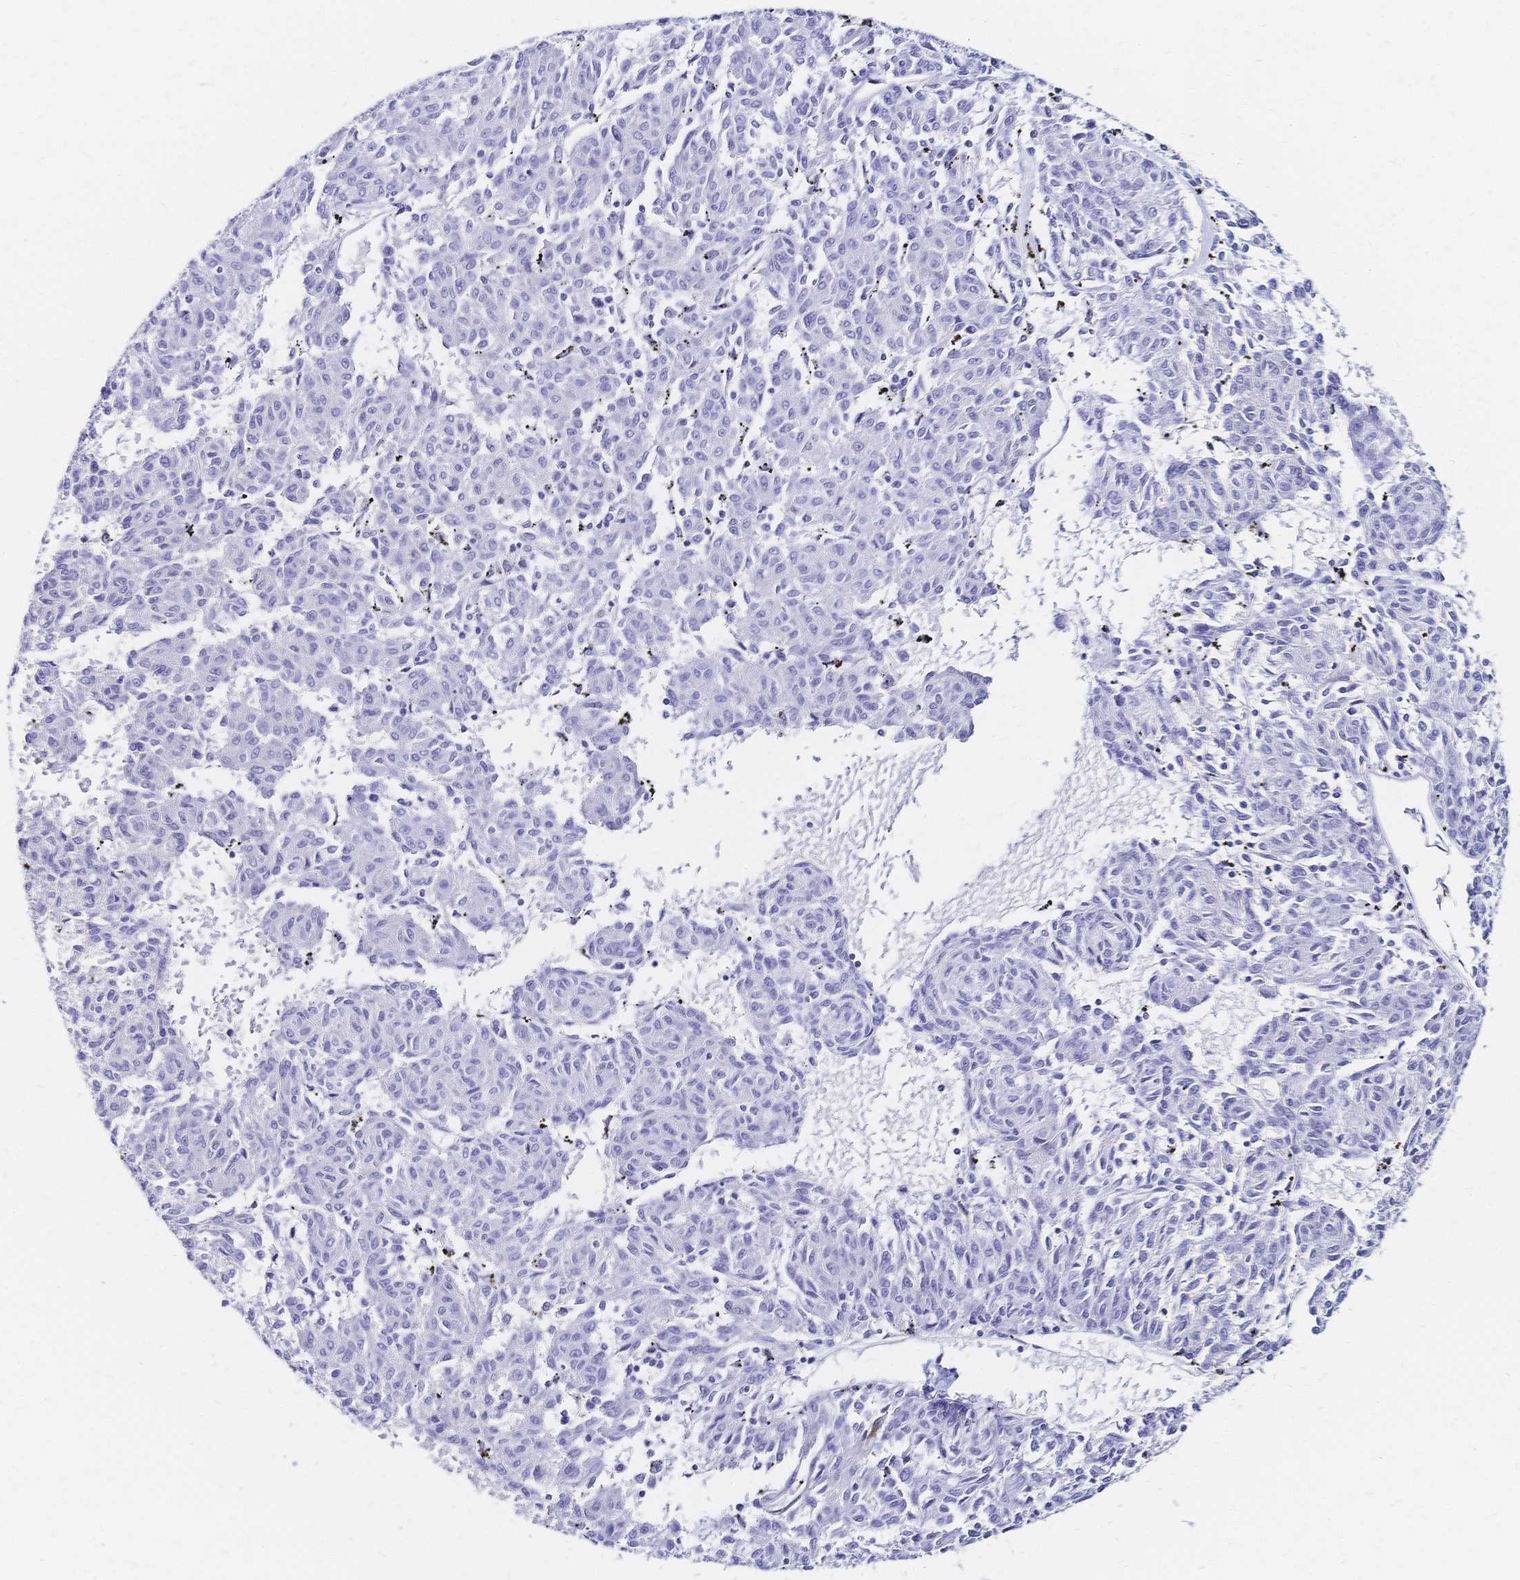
{"staining": {"intensity": "negative", "quantity": "none", "location": "none"}, "tissue": "melanoma", "cell_type": "Tumor cells", "image_type": "cancer", "snomed": [{"axis": "morphology", "description": "Malignant melanoma, NOS"}, {"axis": "topography", "description": "Skin"}], "caption": "Photomicrograph shows no significant protein positivity in tumor cells of melanoma.", "gene": "SLC5A1", "patient": {"sex": "female", "age": 72}}